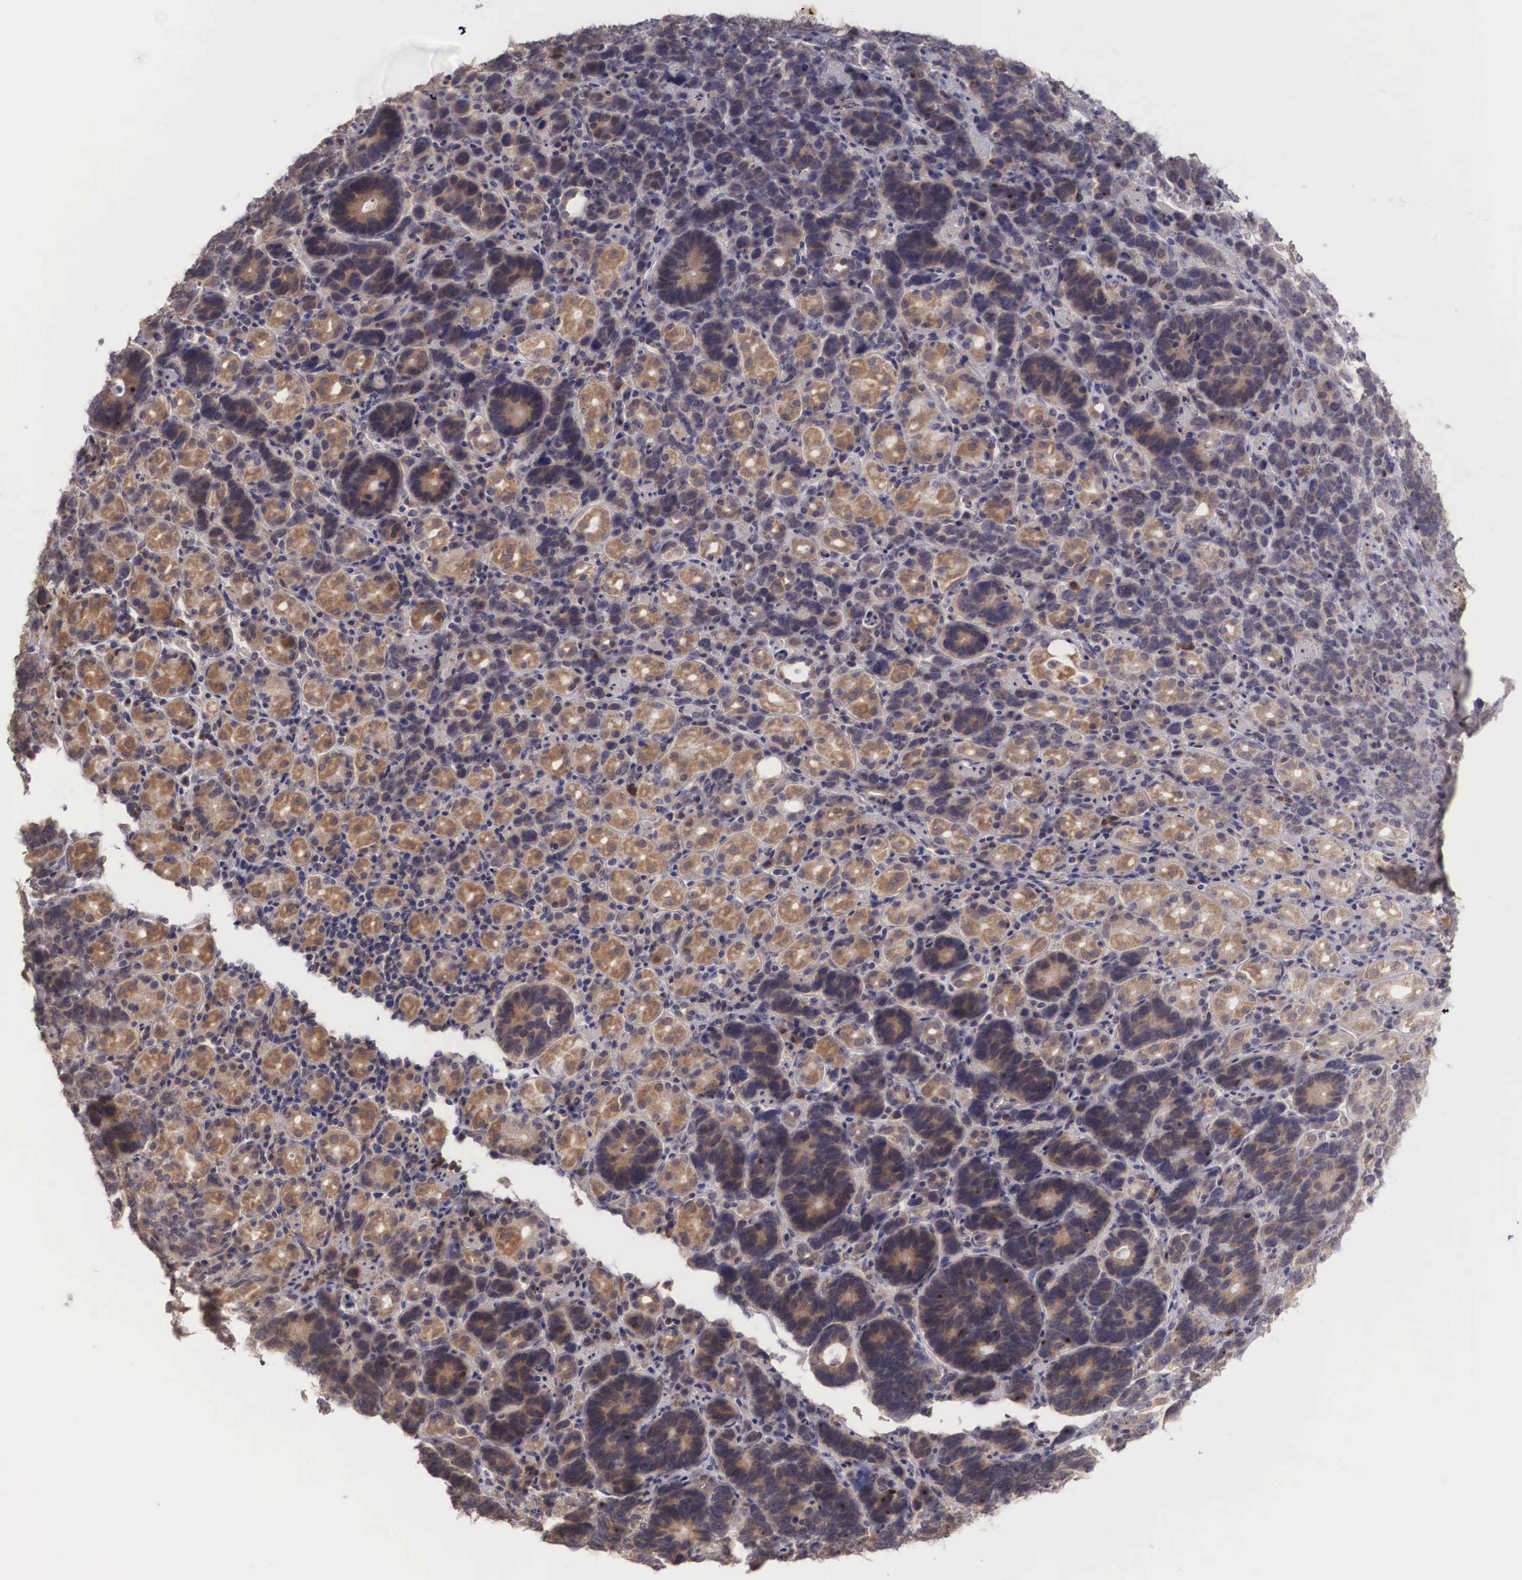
{"staining": {"intensity": "moderate", "quantity": ">75%", "location": "cytoplasmic/membranous"}, "tissue": "stomach cancer", "cell_type": "Tumor cells", "image_type": "cancer", "snomed": [{"axis": "morphology", "description": "Adenocarcinoma, NOS"}, {"axis": "topography", "description": "Stomach, upper"}], "caption": "Protein expression analysis of human stomach cancer reveals moderate cytoplasmic/membranous expression in approximately >75% of tumor cells. (IHC, brightfield microscopy, high magnification).", "gene": "DNAJB7", "patient": {"sex": "male", "age": 71}}